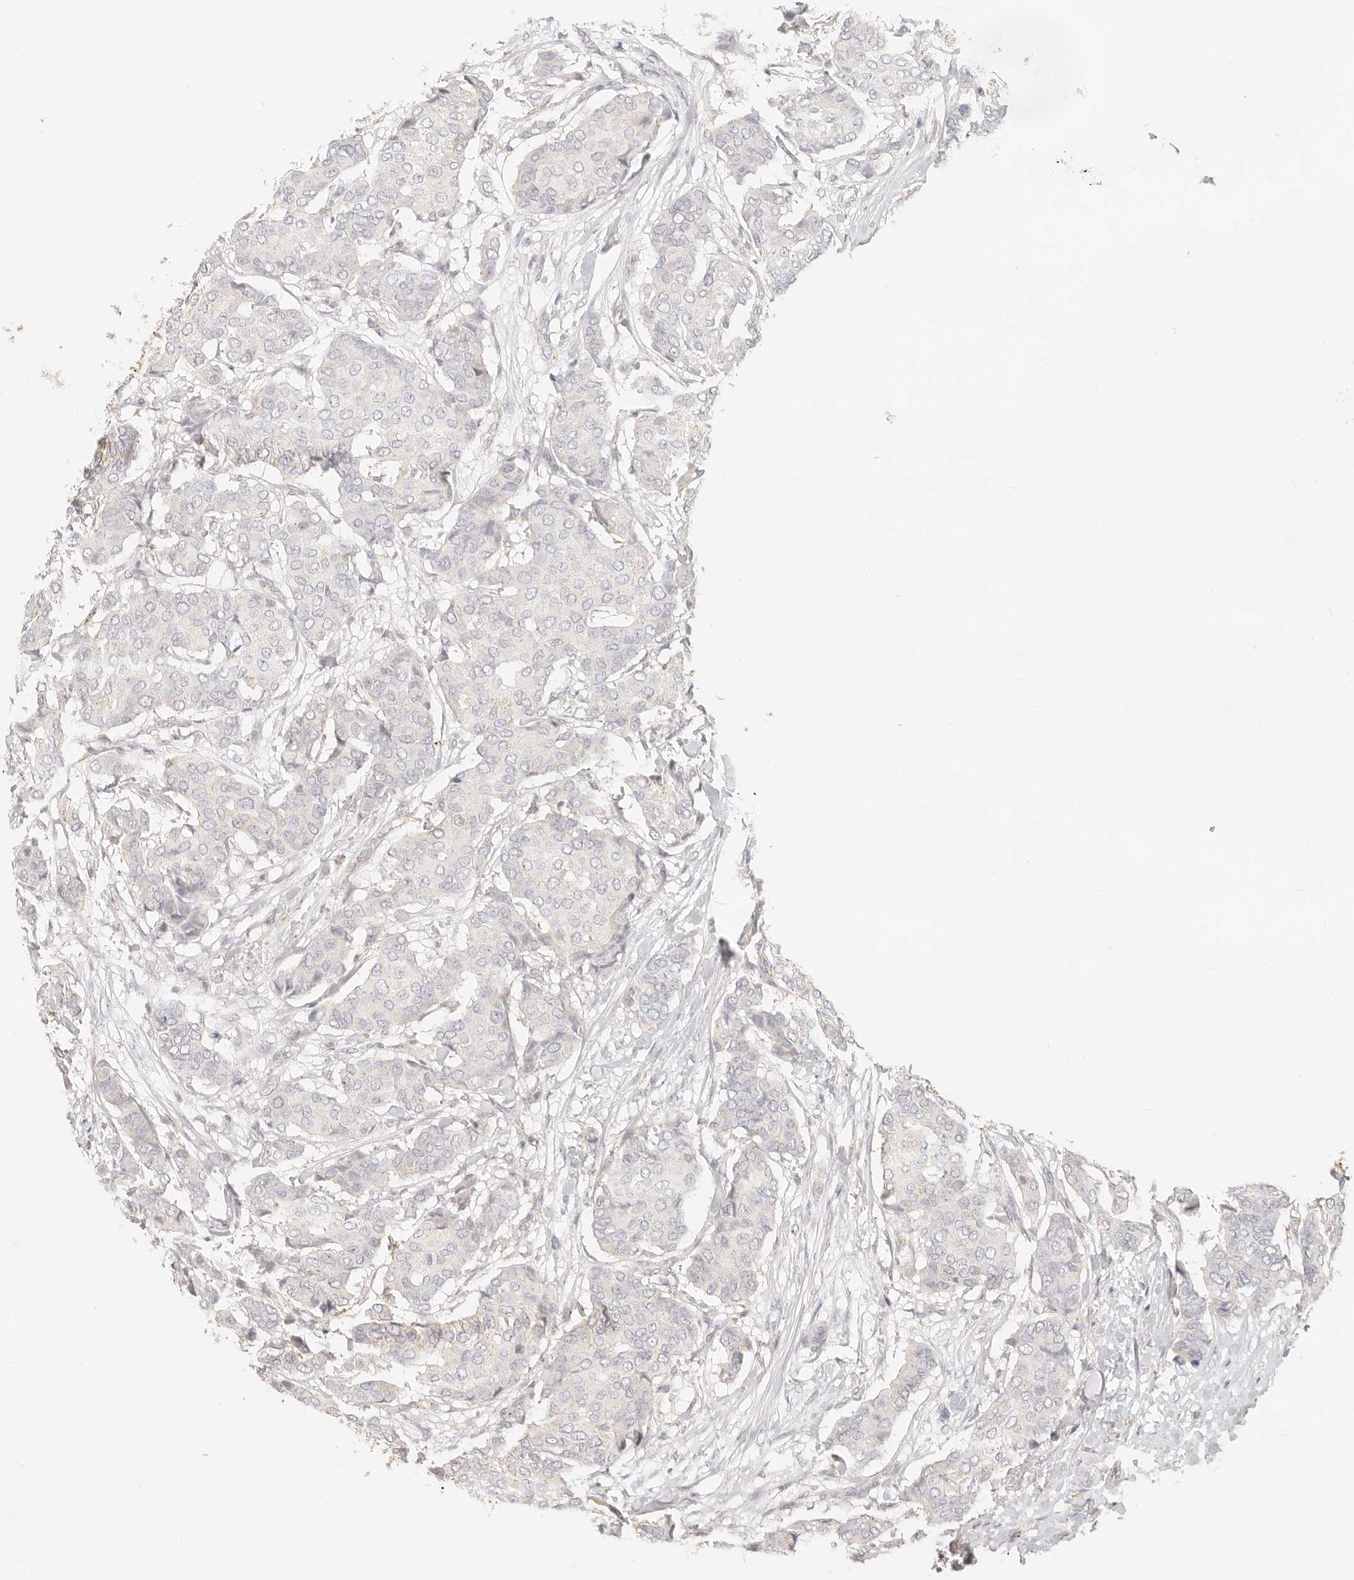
{"staining": {"intensity": "negative", "quantity": "none", "location": "none"}, "tissue": "breast cancer", "cell_type": "Tumor cells", "image_type": "cancer", "snomed": [{"axis": "morphology", "description": "Duct carcinoma"}, {"axis": "topography", "description": "Breast"}], "caption": "Infiltrating ductal carcinoma (breast) was stained to show a protein in brown. There is no significant staining in tumor cells.", "gene": "CNMD", "patient": {"sex": "female", "age": 75}}